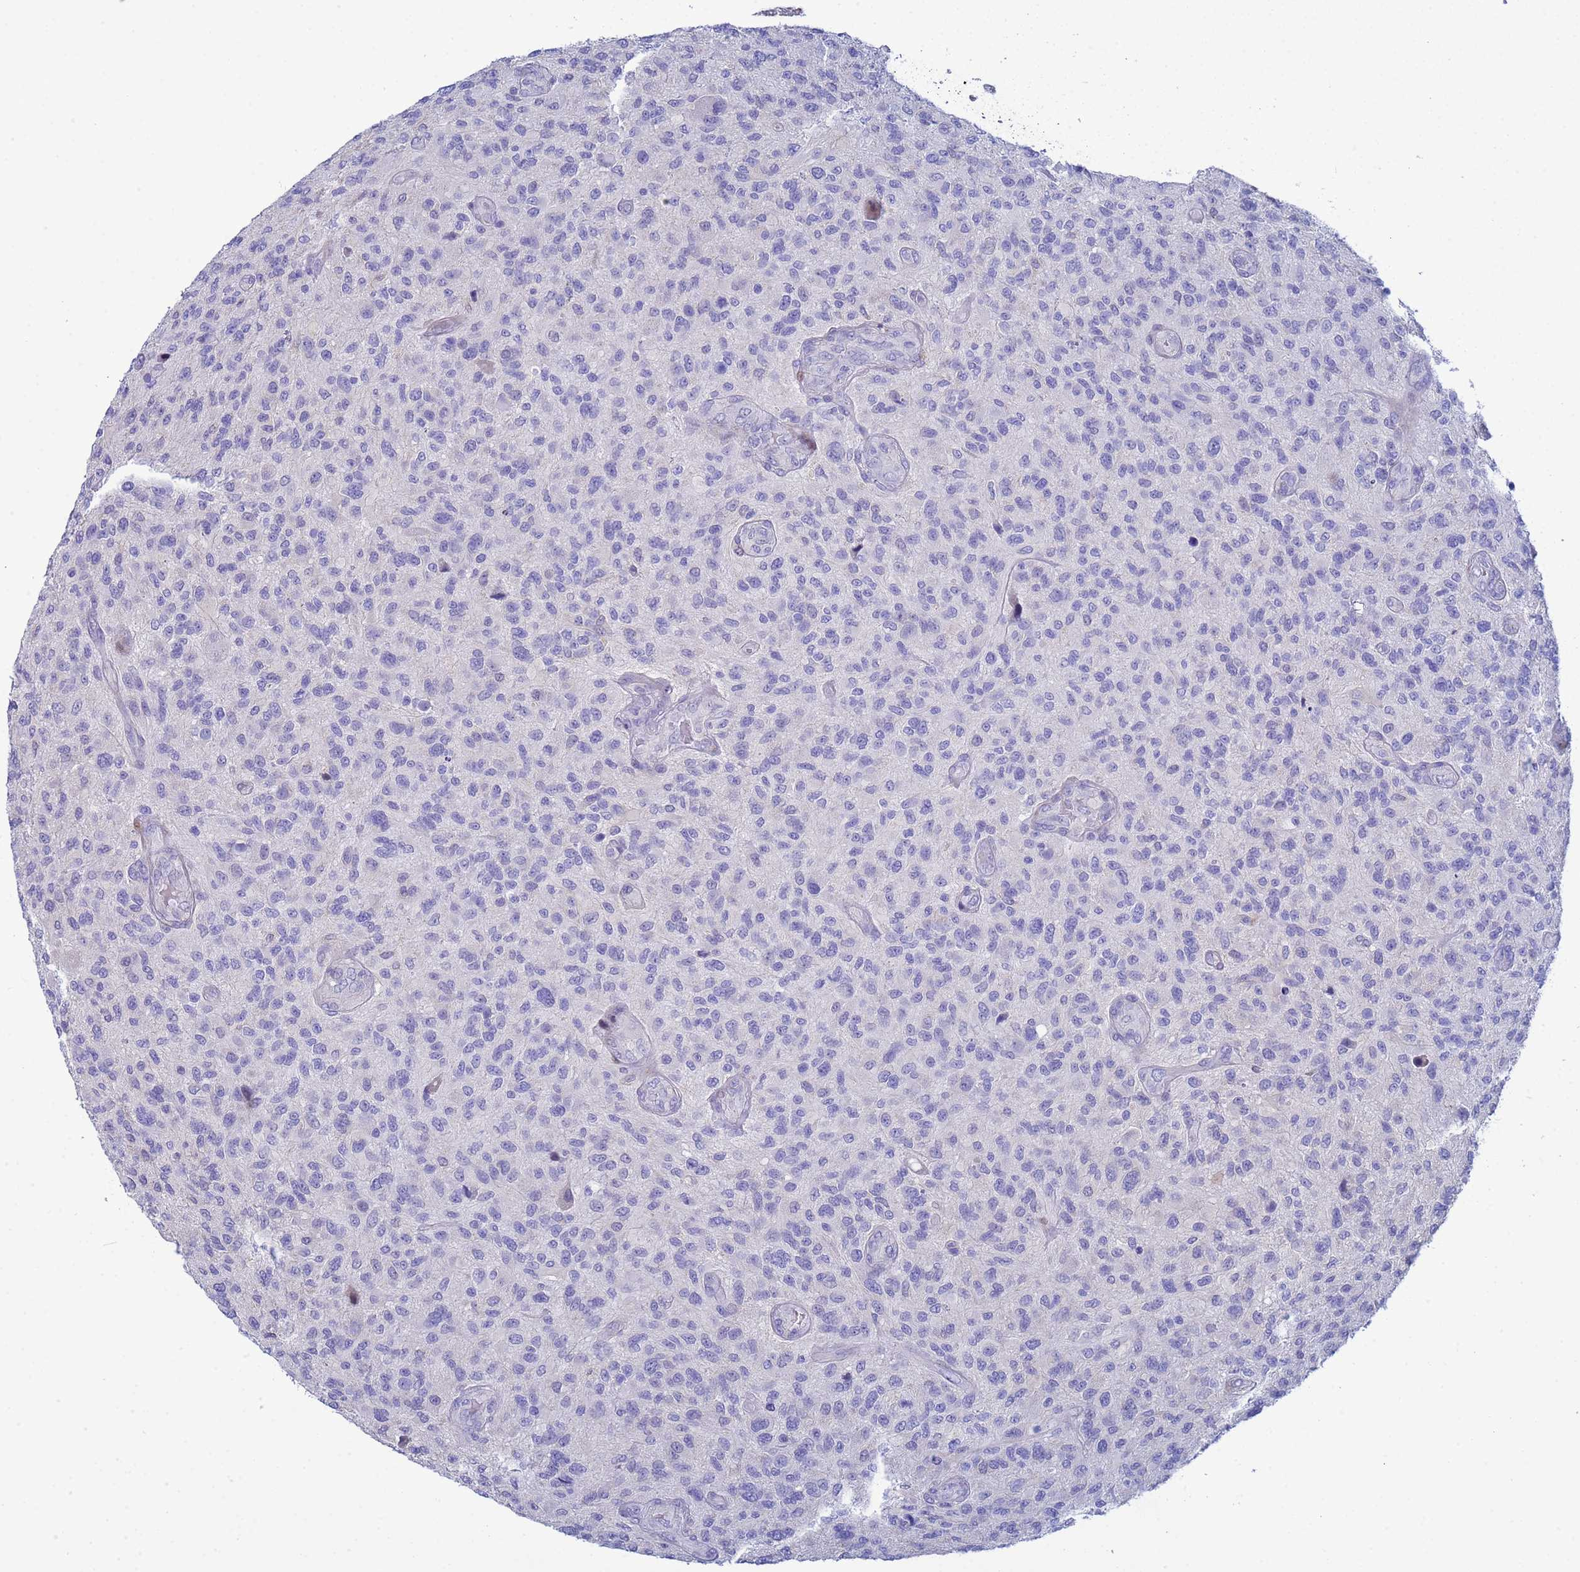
{"staining": {"intensity": "negative", "quantity": "none", "location": "none"}, "tissue": "glioma", "cell_type": "Tumor cells", "image_type": "cancer", "snomed": [{"axis": "morphology", "description": "Glioma, malignant, High grade"}, {"axis": "topography", "description": "Brain"}], "caption": "Human malignant glioma (high-grade) stained for a protein using IHC shows no staining in tumor cells.", "gene": "PPP6R1", "patient": {"sex": "male", "age": 47}}